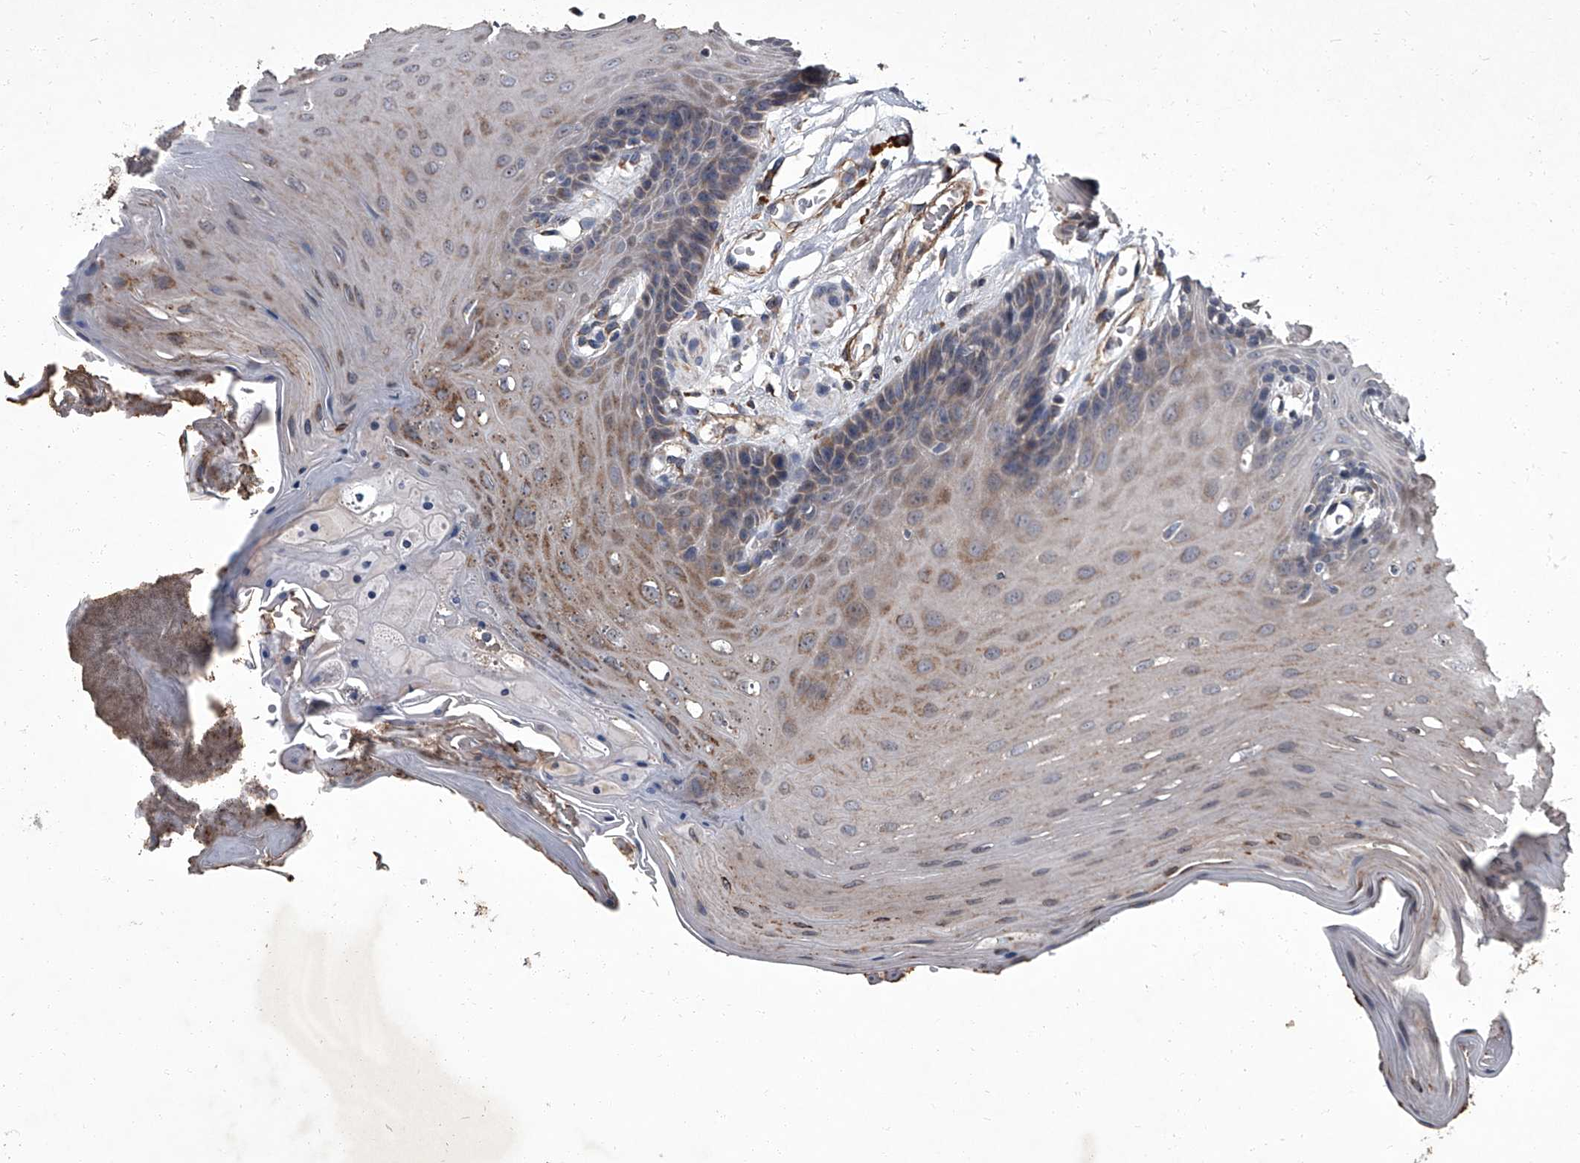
{"staining": {"intensity": "moderate", "quantity": "25%-75%", "location": "cytoplasmic/membranous"}, "tissue": "oral mucosa", "cell_type": "Squamous epithelial cells", "image_type": "normal", "snomed": [{"axis": "morphology", "description": "Normal tissue, NOS"}, {"axis": "morphology", "description": "Squamous cell carcinoma, NOS"}, {"axis": "topography", "description": "Skeletal muscle"}, {"axis": "topography", "description": "Oral tissue"}, {"axis": "topography", "description": "Salivary gland"}, {"axis": "topography", "description": "Head-Neck"}], "caption": "Oral mucosa was stained to show a protein in brown. There is medium levels of moderate cytoplasmic/membranous staining in about 25%-75% of squamous epithelial cells. Using DAB (3,3'-diaminobenzidine) (brown) and hematoxylin (blue) stains, captured at high magnification using brightfield microscopy.", "gene": "SIRT4", "patient": {"sex": "male", "age": 54}}